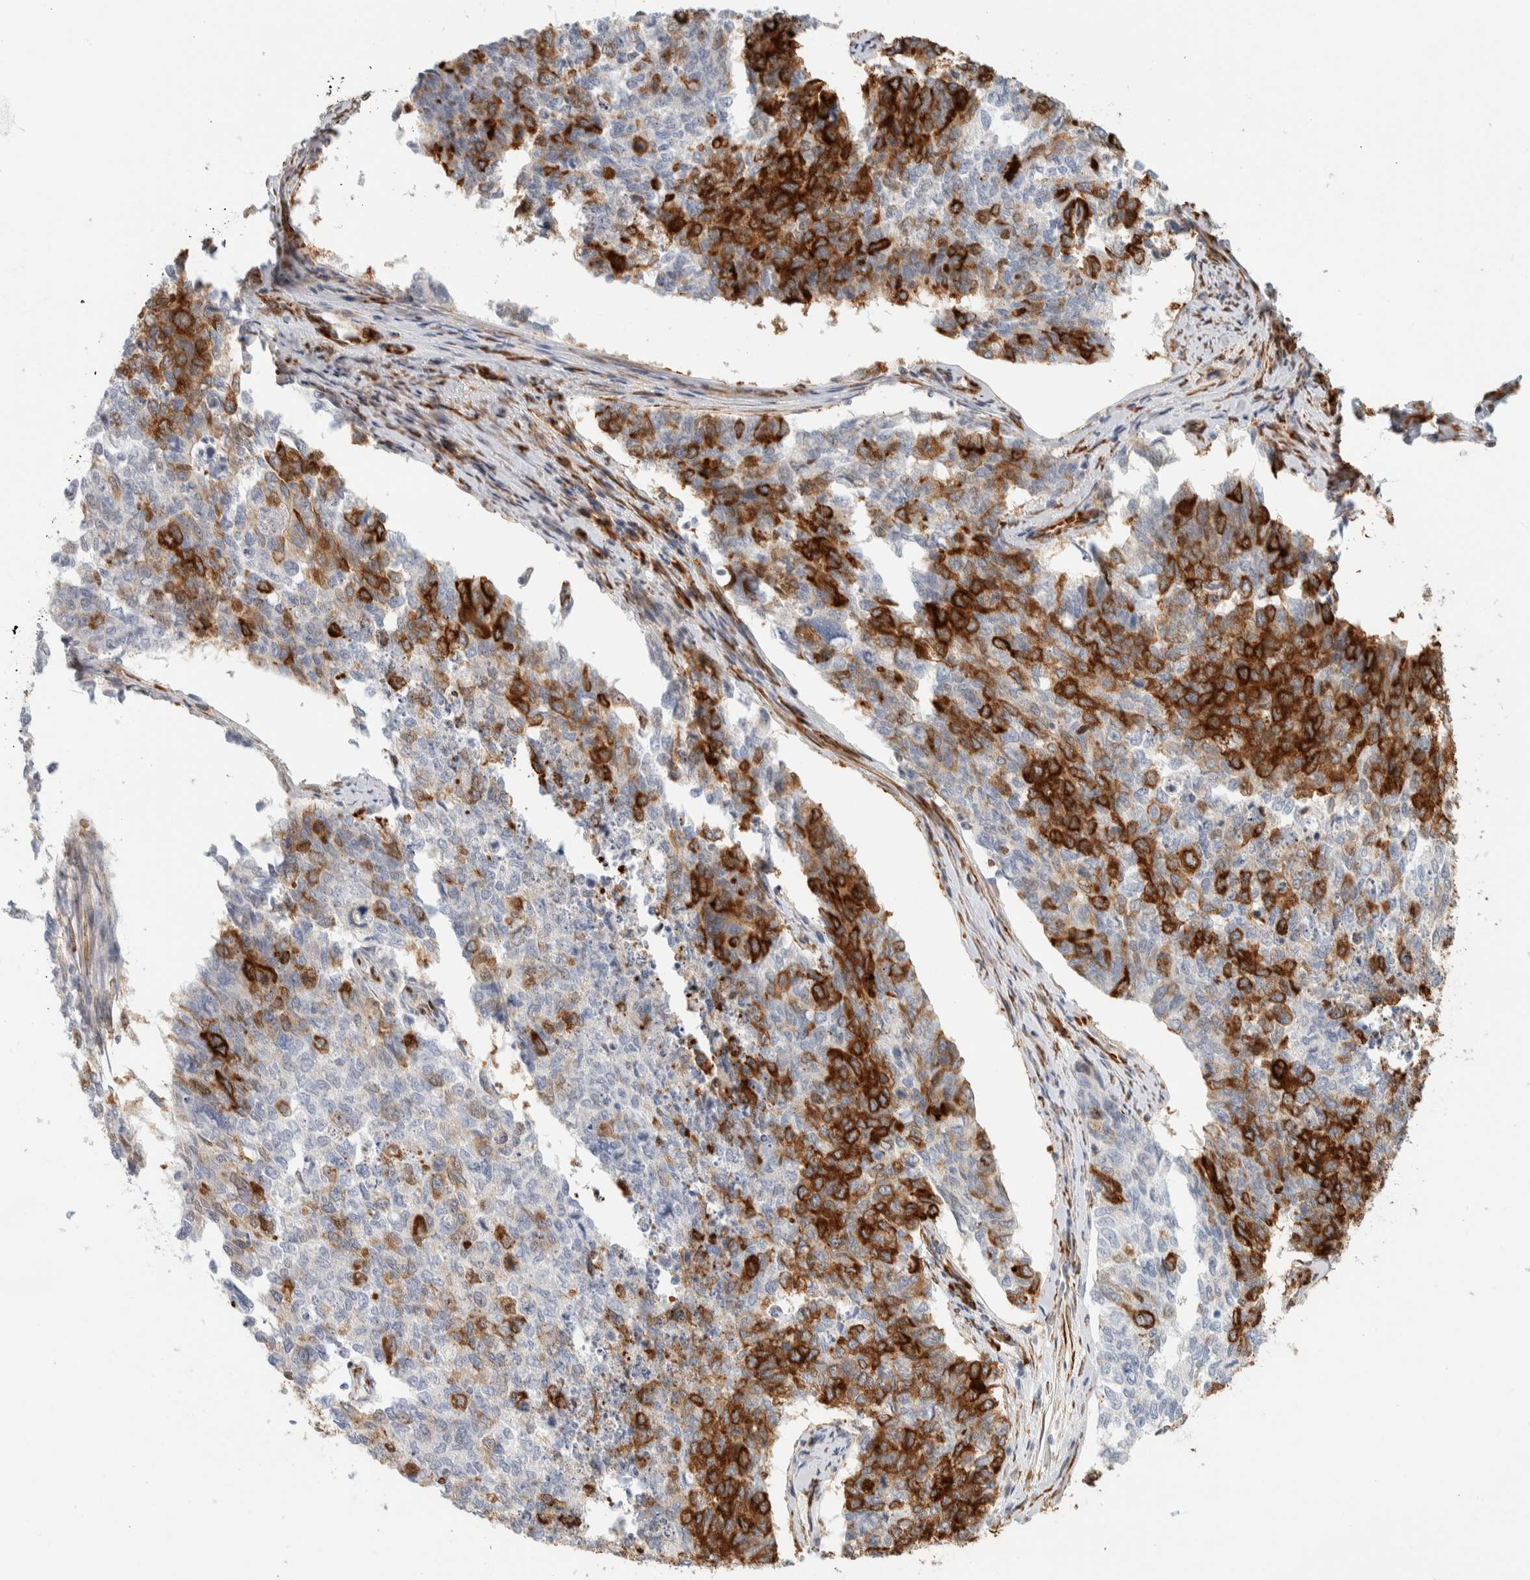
{"staining": {"intensity": "strong", "quantity": "25%-75%", "location": "cytoplasmic/membranous"}, "tissue": "cervical cancer", "cell_type": "Tumor cells", "image_type": "cancer", "snomed": [{"axis": "morphology", "description": "Squamous cell carcinoma, NOS"}, {"axis": "topography", "description": "Cervix"}], "caption": "Immunohistochemistry (IHC) of human cervical cancer (squamous cell carcinoma) demonstrates high levels of strong cytoplasmic/membranous staining in about 25%-75% of tumor cells.", "gene": "LLGL2", "patient": {"sex": "female", "age": 63}}